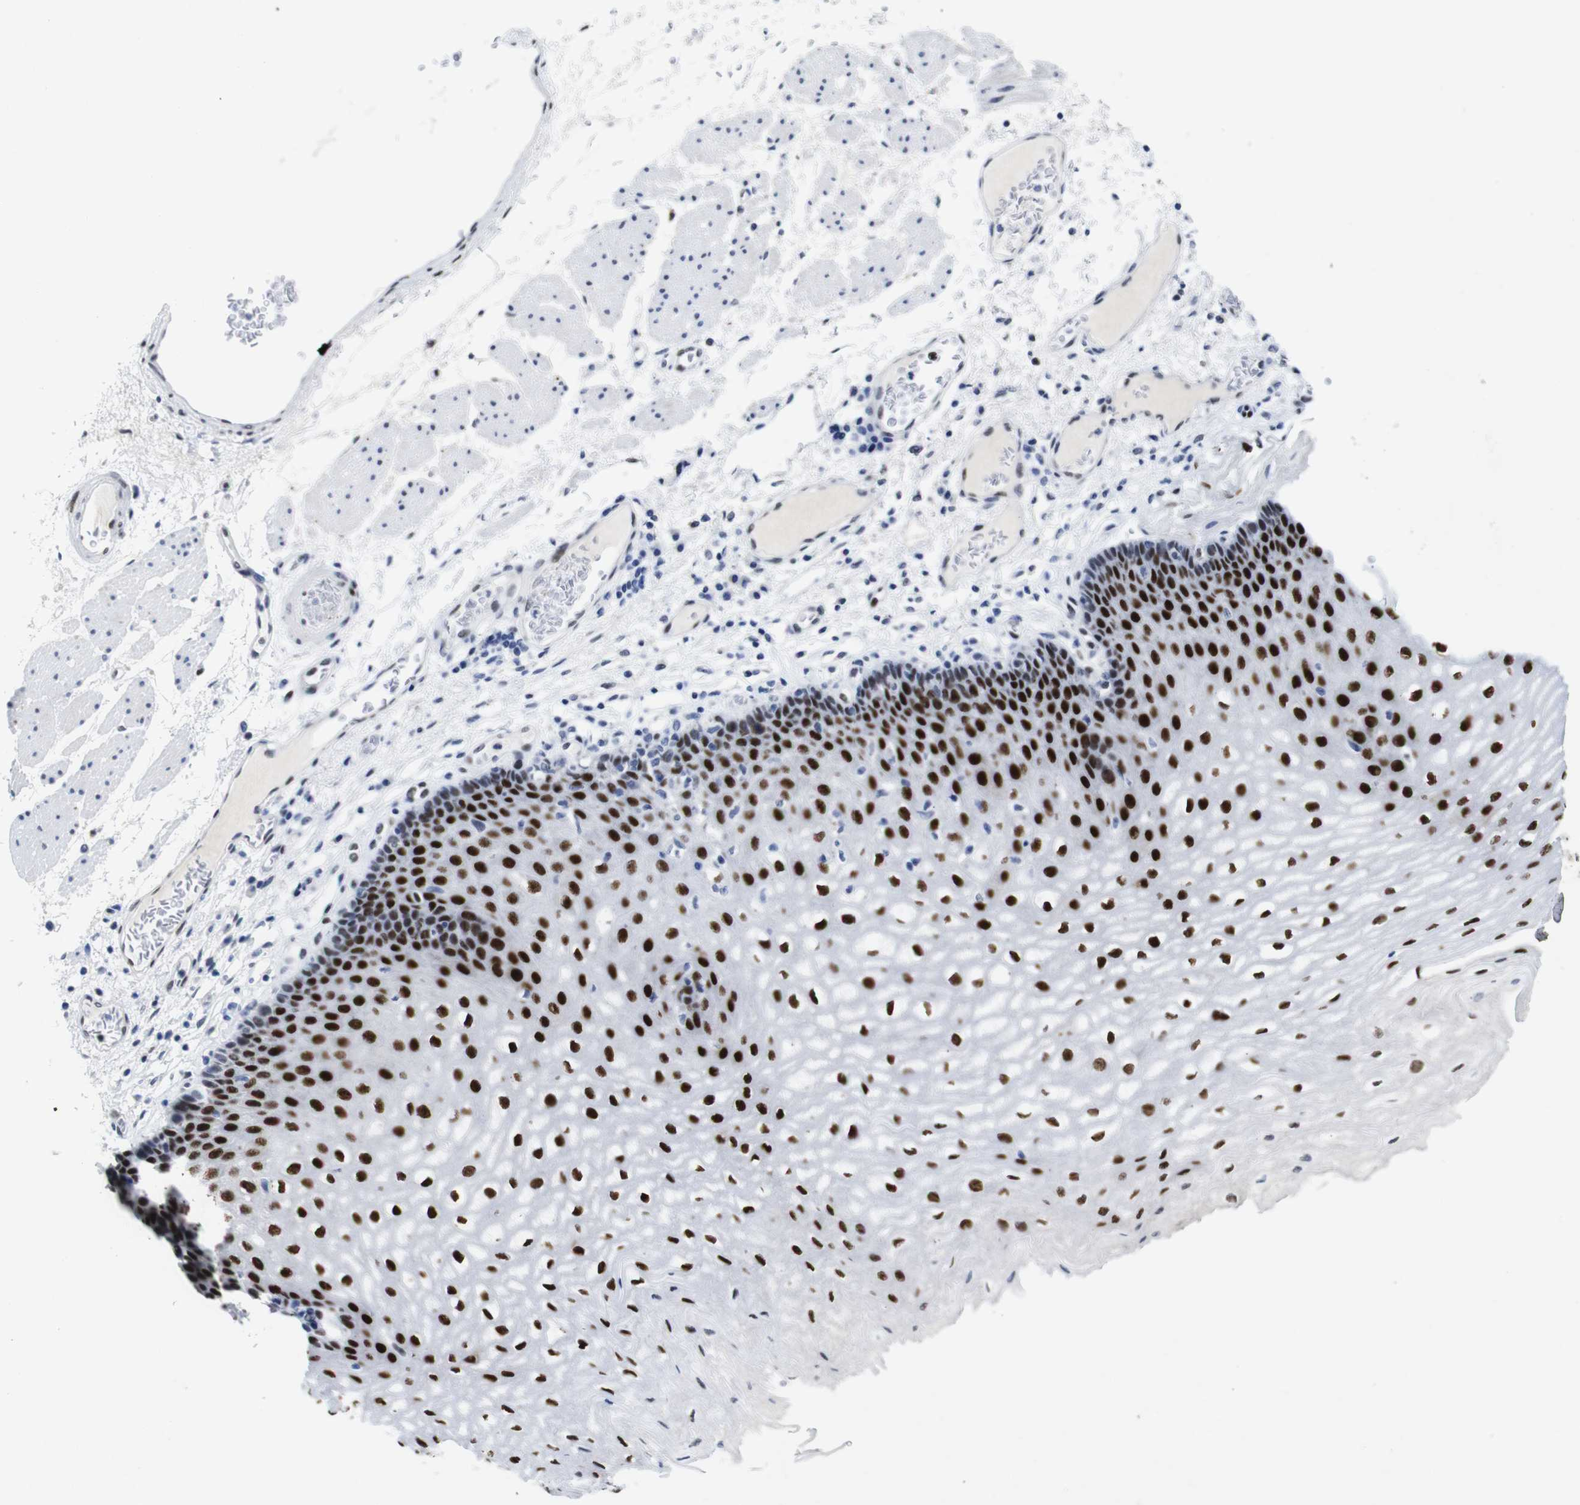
{"staining": {"intensity": "strong", "quantity": ">75%", "location": "nuclear"}, "tissue": "esophagus", "cell_type": "Squamous epithelial cells", "image_type": "normal", "snomed": [{"axis": "morphology", "description": "Normal tissue, NOS"}, {"axis": "topography", "description": "Esophagus"}], "caption": "Squamous epithelial cells demonstrate high levels of strong nuclear expression in approximately >75% of cells in normal esophagus.", "gene": "FOSL2", "patient": {"sex": "male", "age": 54}}